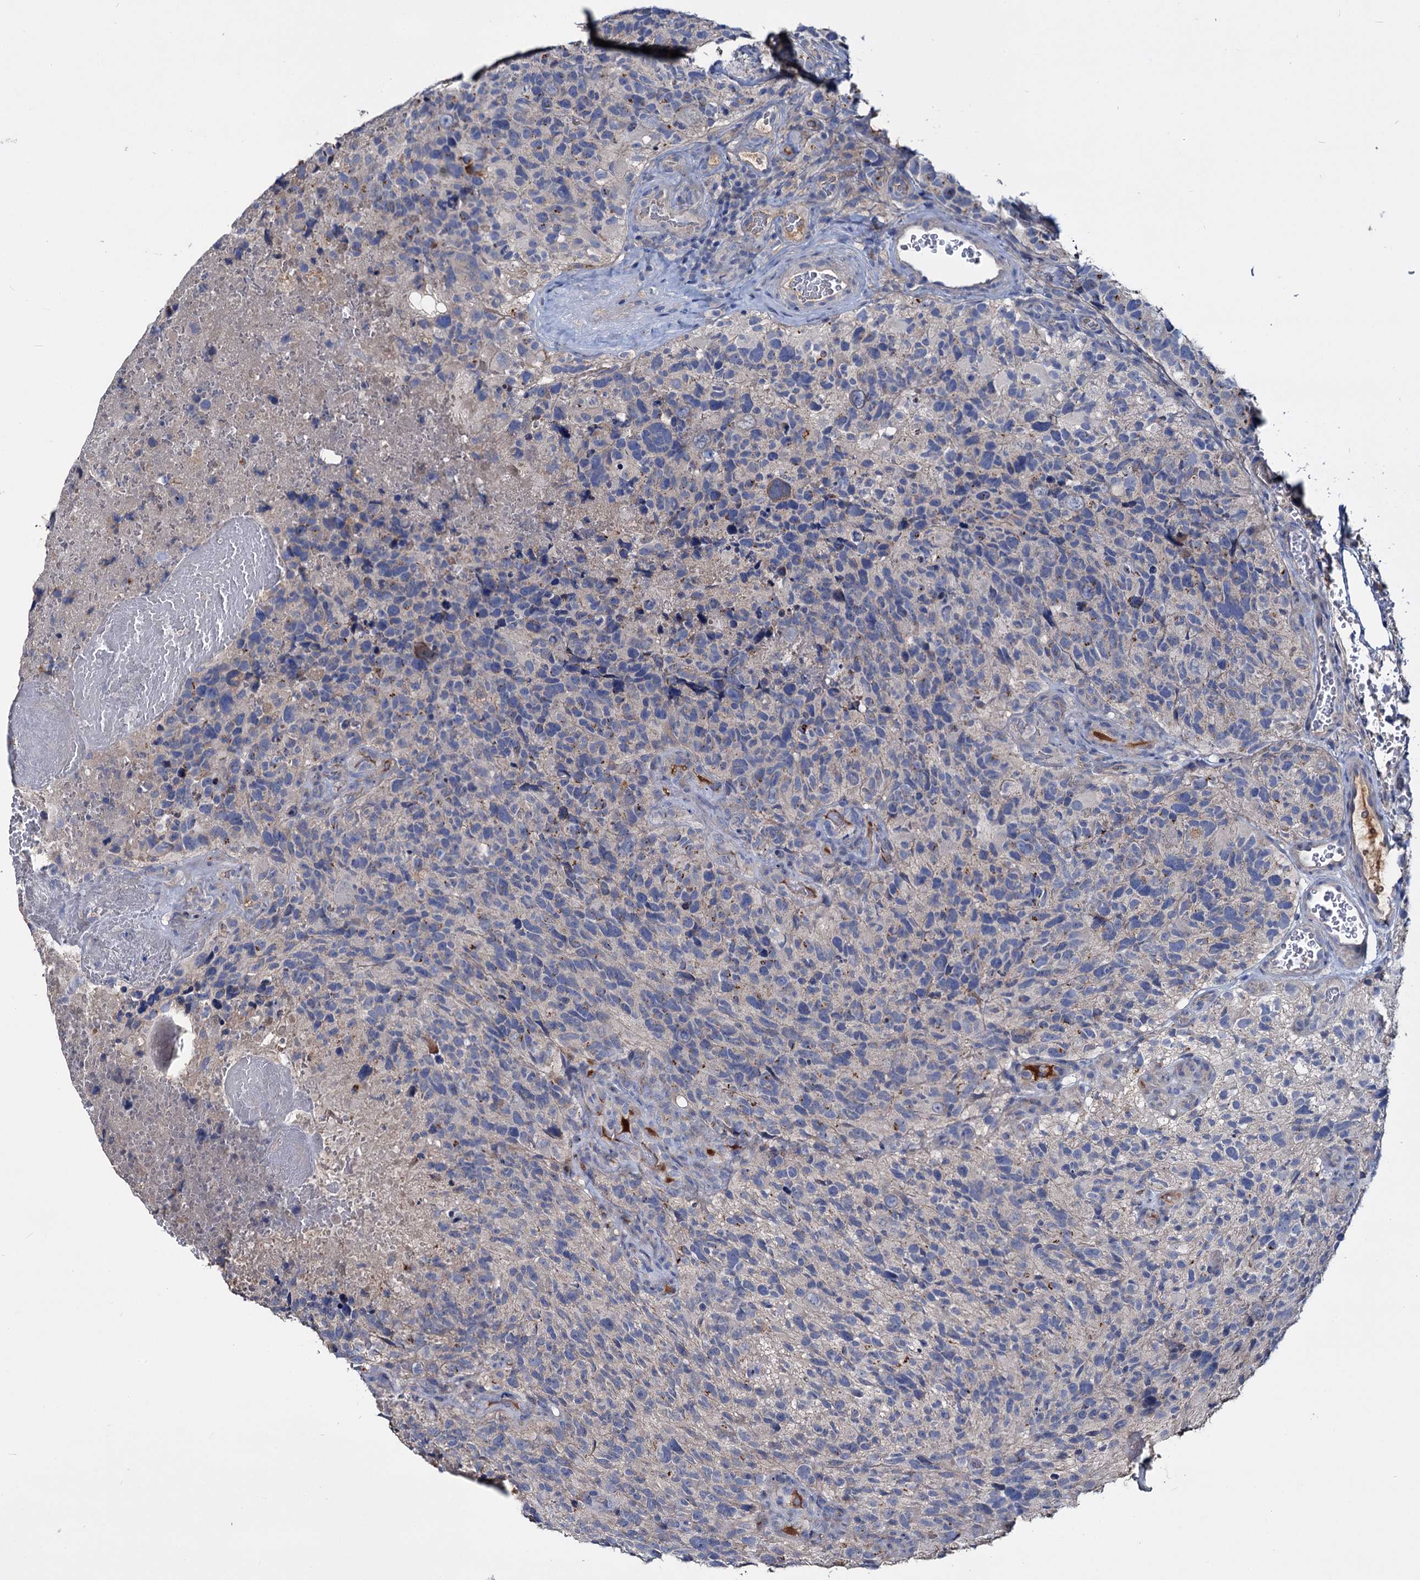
{"staining": {"intensity": "negative", "quantity": "none", "location": "none"}, "tissue": "glioma", "cell_type": "Tumor cells", "image_type": "cancer", "snomed": [{"axis": "morphology", "description": "Glioma, malignant, High grade"}, {"axis": "topography", "description": "Brain"}], "caption": "Glioma stained for a protein using immunohistochemistry (IHC) shows no staining tumor cells.", "gene": "ACY3", "patient": {"sex": "male", "age": 69}}